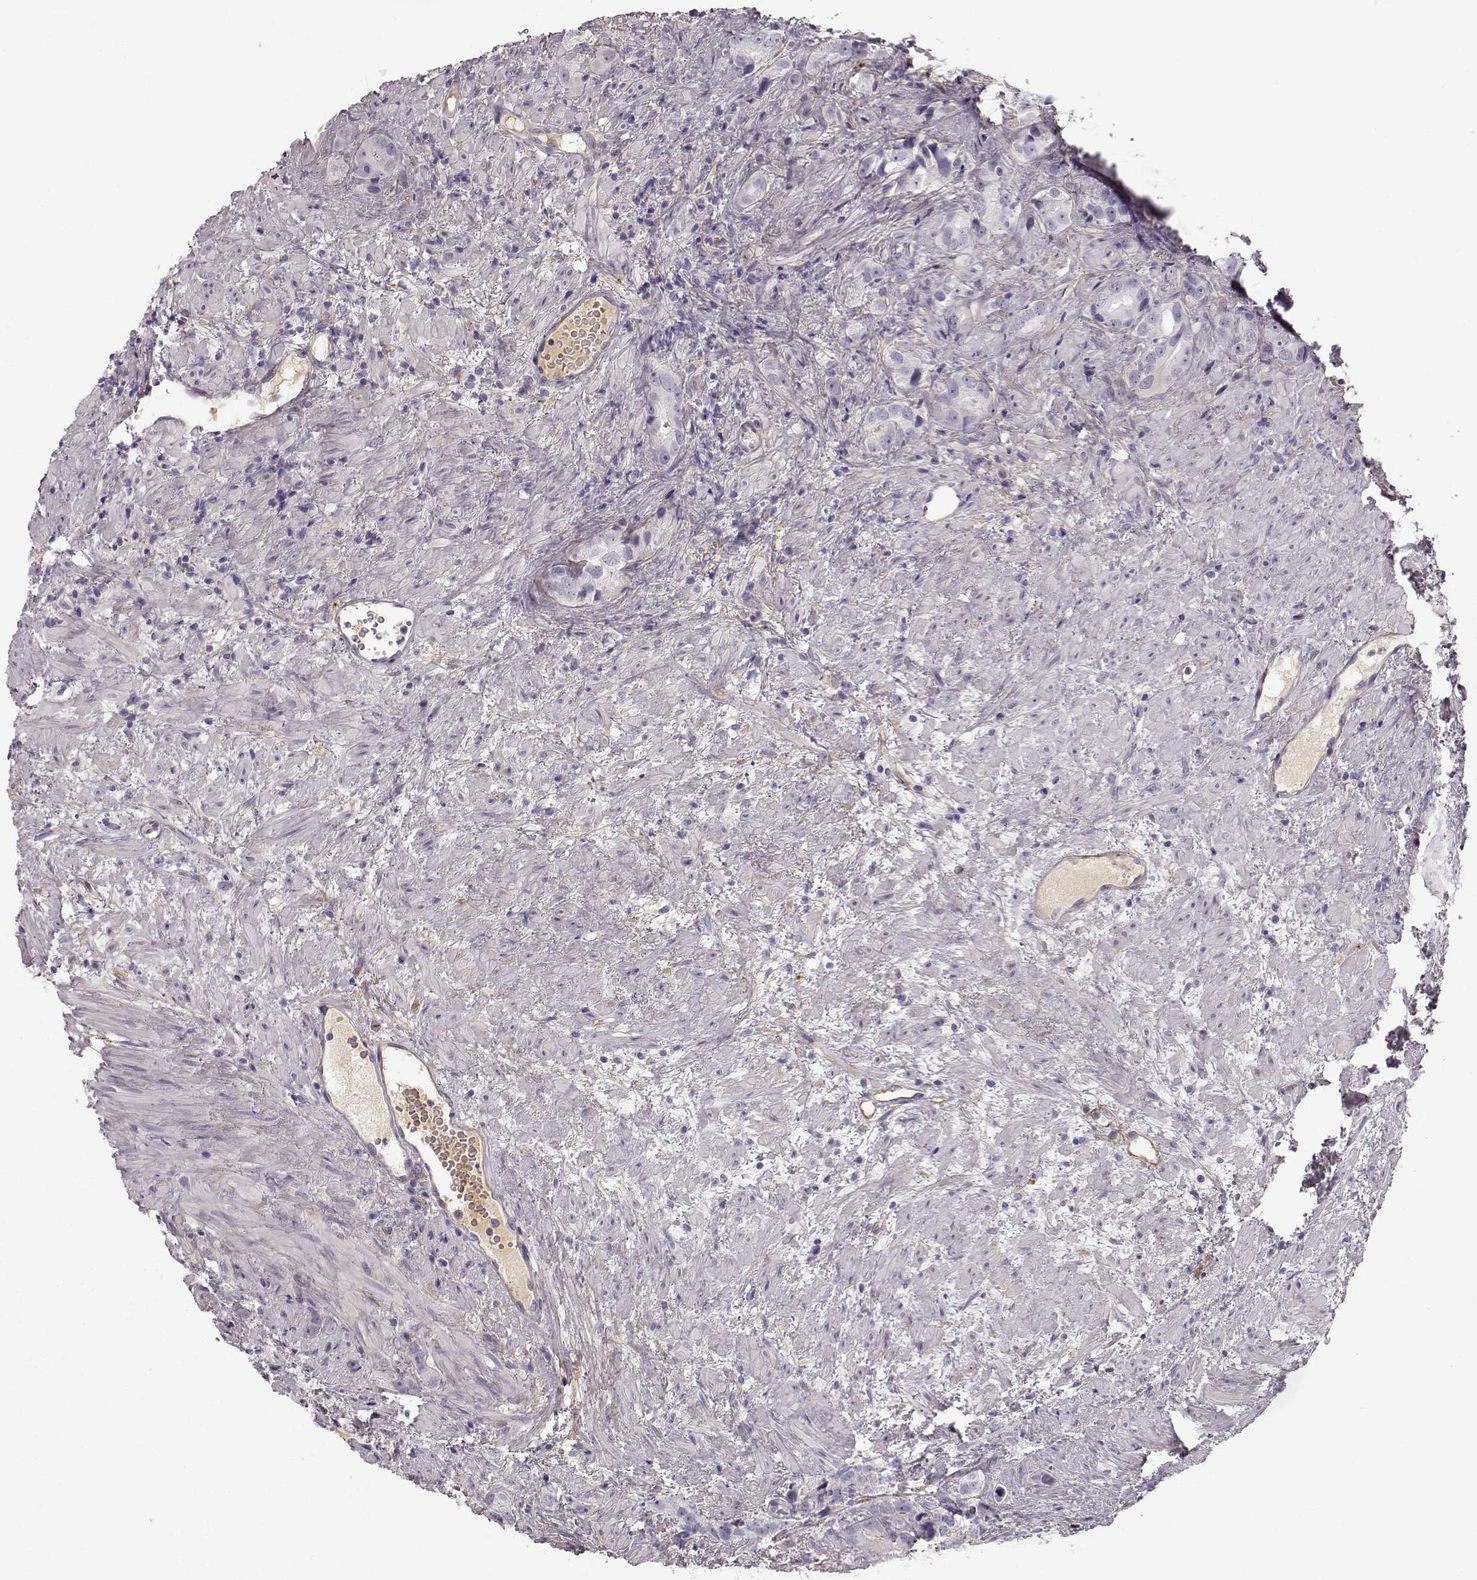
{"staining": {"intensity": "negative", "quantity": "none", "location": "none"}, "tissue": "prostate cancer", "cell_type": "Tumor cells", "image_type": "cancer", "snomed": [{"axis": "morphology", "description": "Adenocarcinoma, High grade"}, {"axis": "topography", "description": "Prostate"}], "caption": "Tumor cells show no significant protein expression in adenocarcinoma (high-grade) (prostate).", "gene": "TRIM69", "patient": {"sex": "male", "age": 90}}